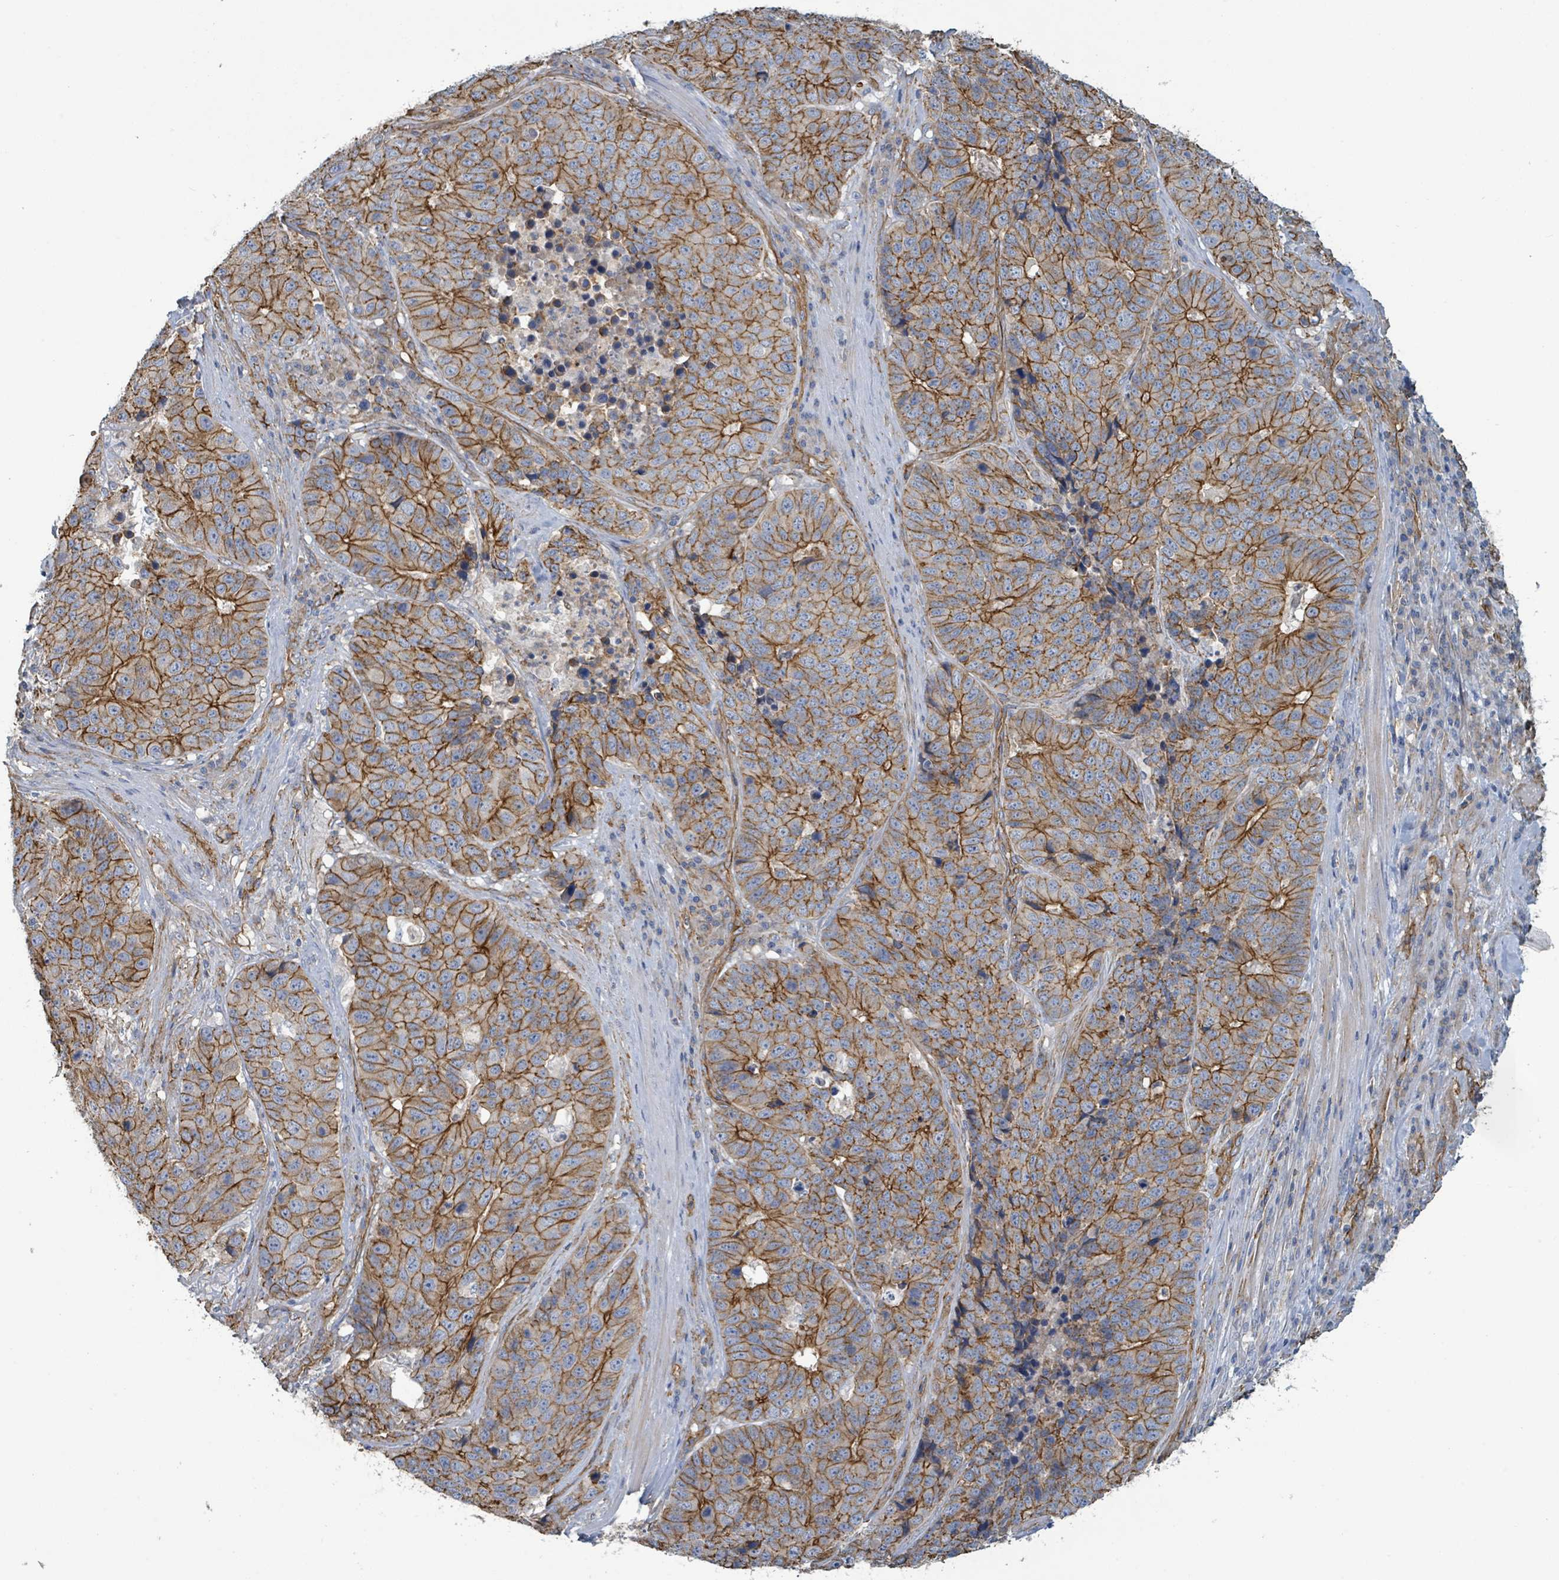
{"staining": {"intensity": "moderate", "quantity": ">75%", "location": "cytoplasmic/membranous"}, "tissue": "stomach cancer", "cell_type": "Tumor cells", "image_type": "cancer", "snomed": [{"axis": "morphology", "description": "Adenocarcinoma, NOS"}, {"axis": "topography", "description": "Stomach"}], "caption": "A brown stain shows moderate cytoplasmic/membranous positivity of a protein in human stomach adenocarcinoma tumor cells. Nuclei are stained in blue.", "gene": "LDOC1", "patient": {"sex": "male", "age": 71}}